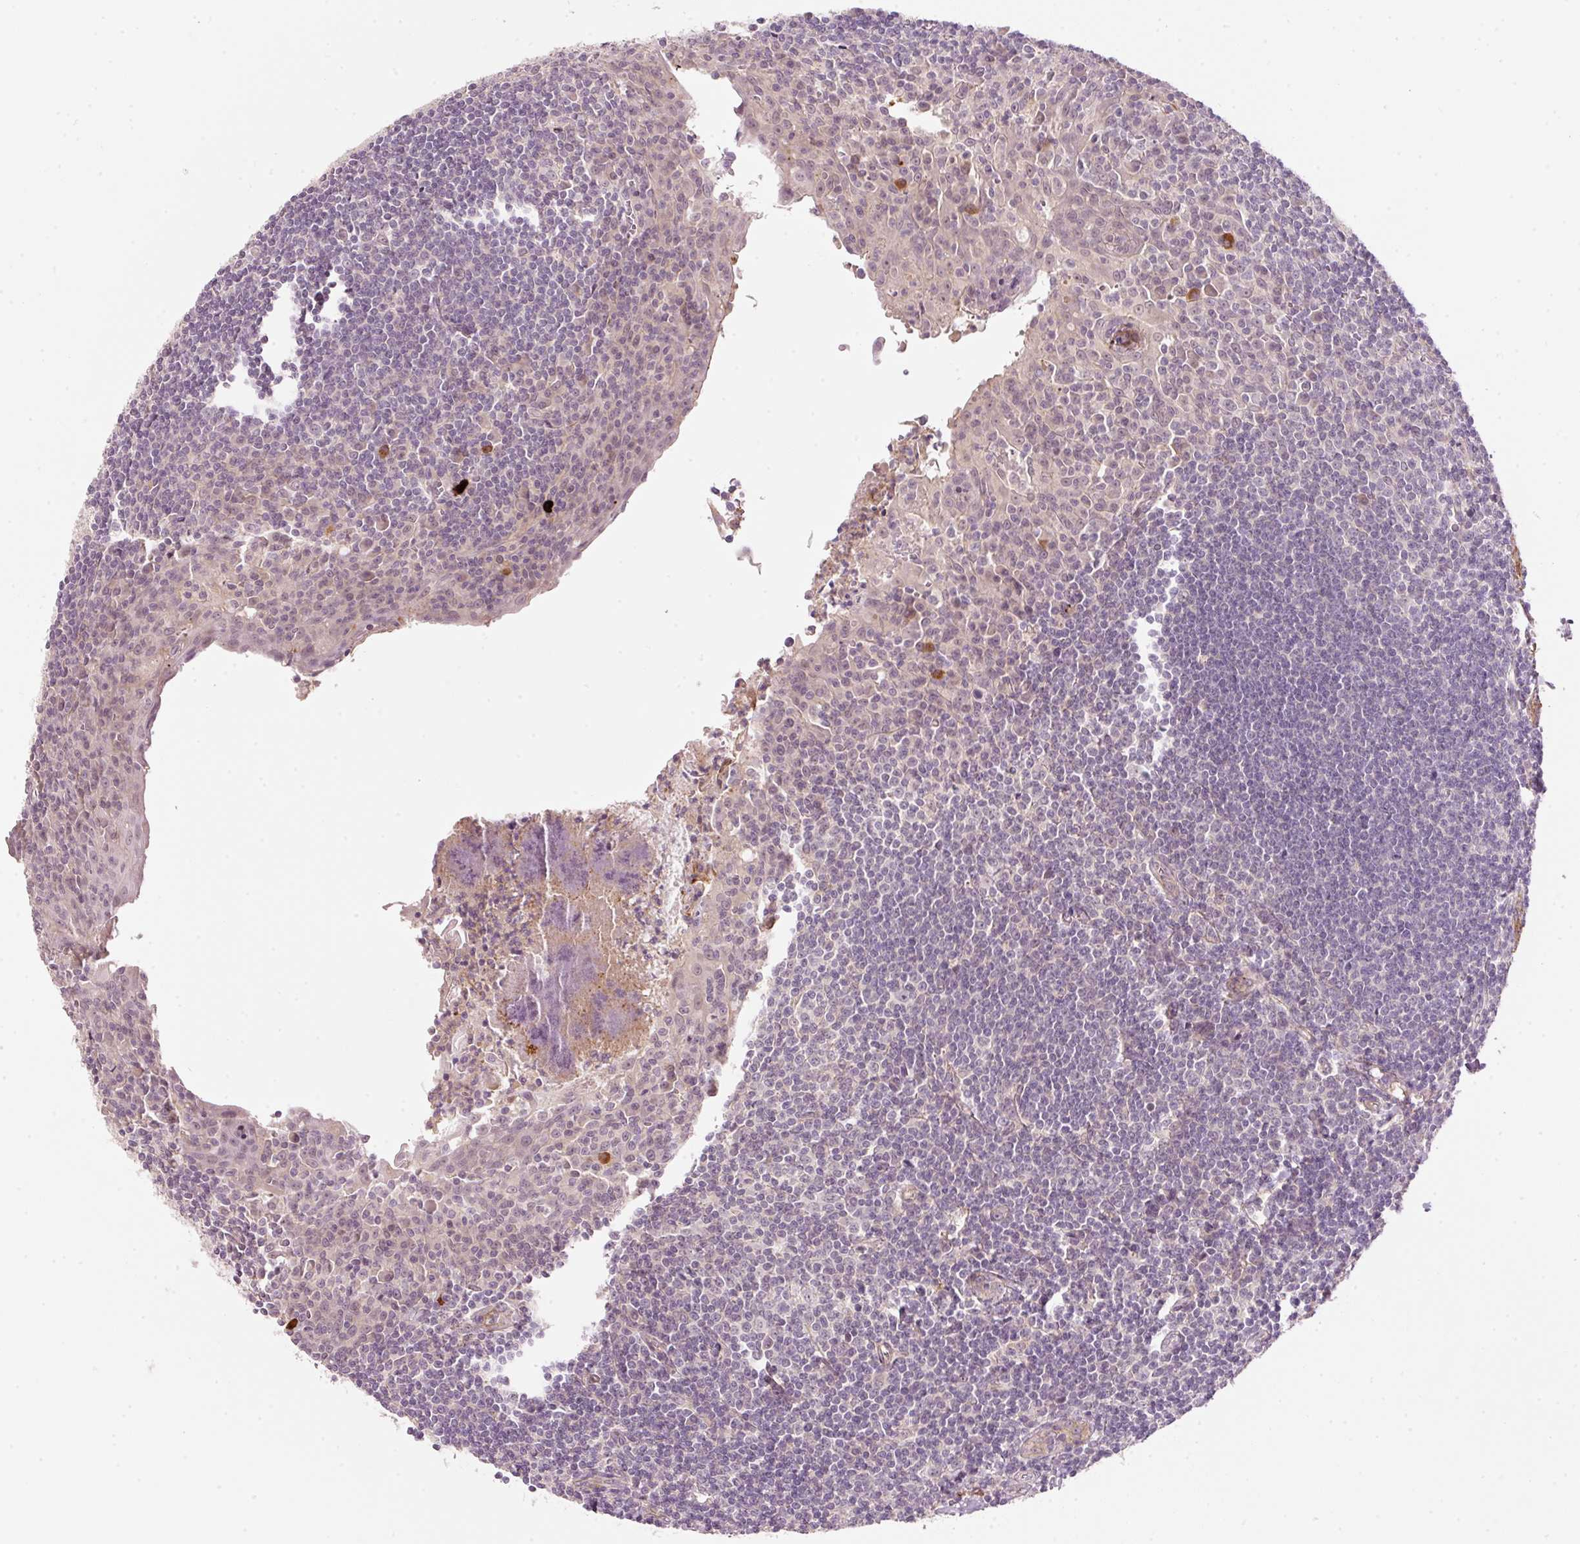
{"staining": {"intensity": "negative", "quantity": "none", "location": "none"}, "tissue": "tonsil", "cell_type": "Germinal center cells", "image_type": "normal", "snomed": [{"axis": "morphology", "description": "Normal tissue, NOS"}, {"axis": "topography", "description": "Tonsil"}], "caption": "Germinal center cells are negative for protein expression in benign human tonsil. Brightfield microscopy of immunohistochemistry (IHC) stained with DAB (brown) and hematoxylin (blue), captured at high magnification.", "gene": "TIRAP", "patient": {"sex": "male", "age": 27}}